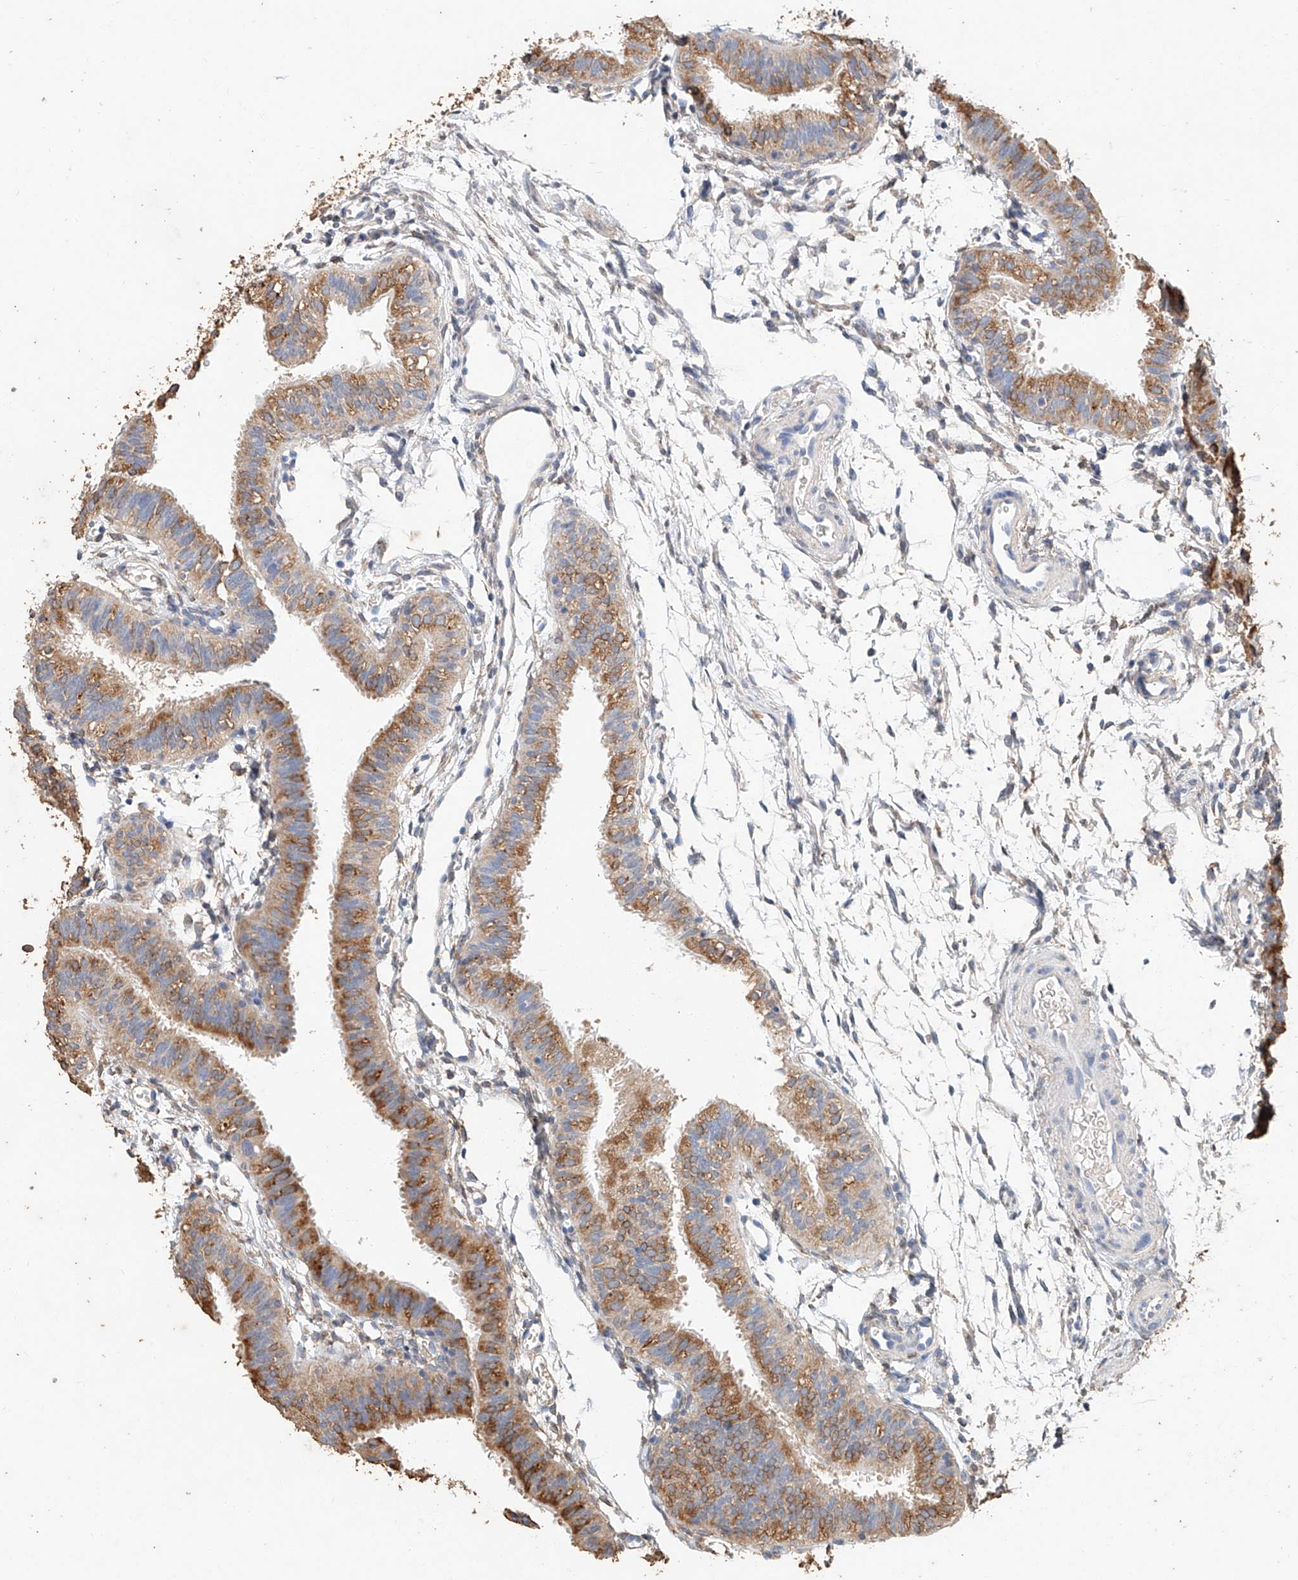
{"staining": {"intensity": "moderate", "quantity": "25%-75%", "location": "cytoplasmic/membranous"}, "tissue": "fallopian tube", "cell_type": "Glandular cells", "image_type": "normal", "snomed": [{"axis": "morphology", "description": "Normal tissue, NOS"}, {"axis": "topography", "description": "Fallopian tube"}], "caption": "This histopathology image shows IHC staining of normal human fallopian tube, with medium moderate cytoplasmic/membranous expression in about 25%-75% of glandular cells.", "gene": "CERS4", "patient": {"sex": "female", "age": 35}}